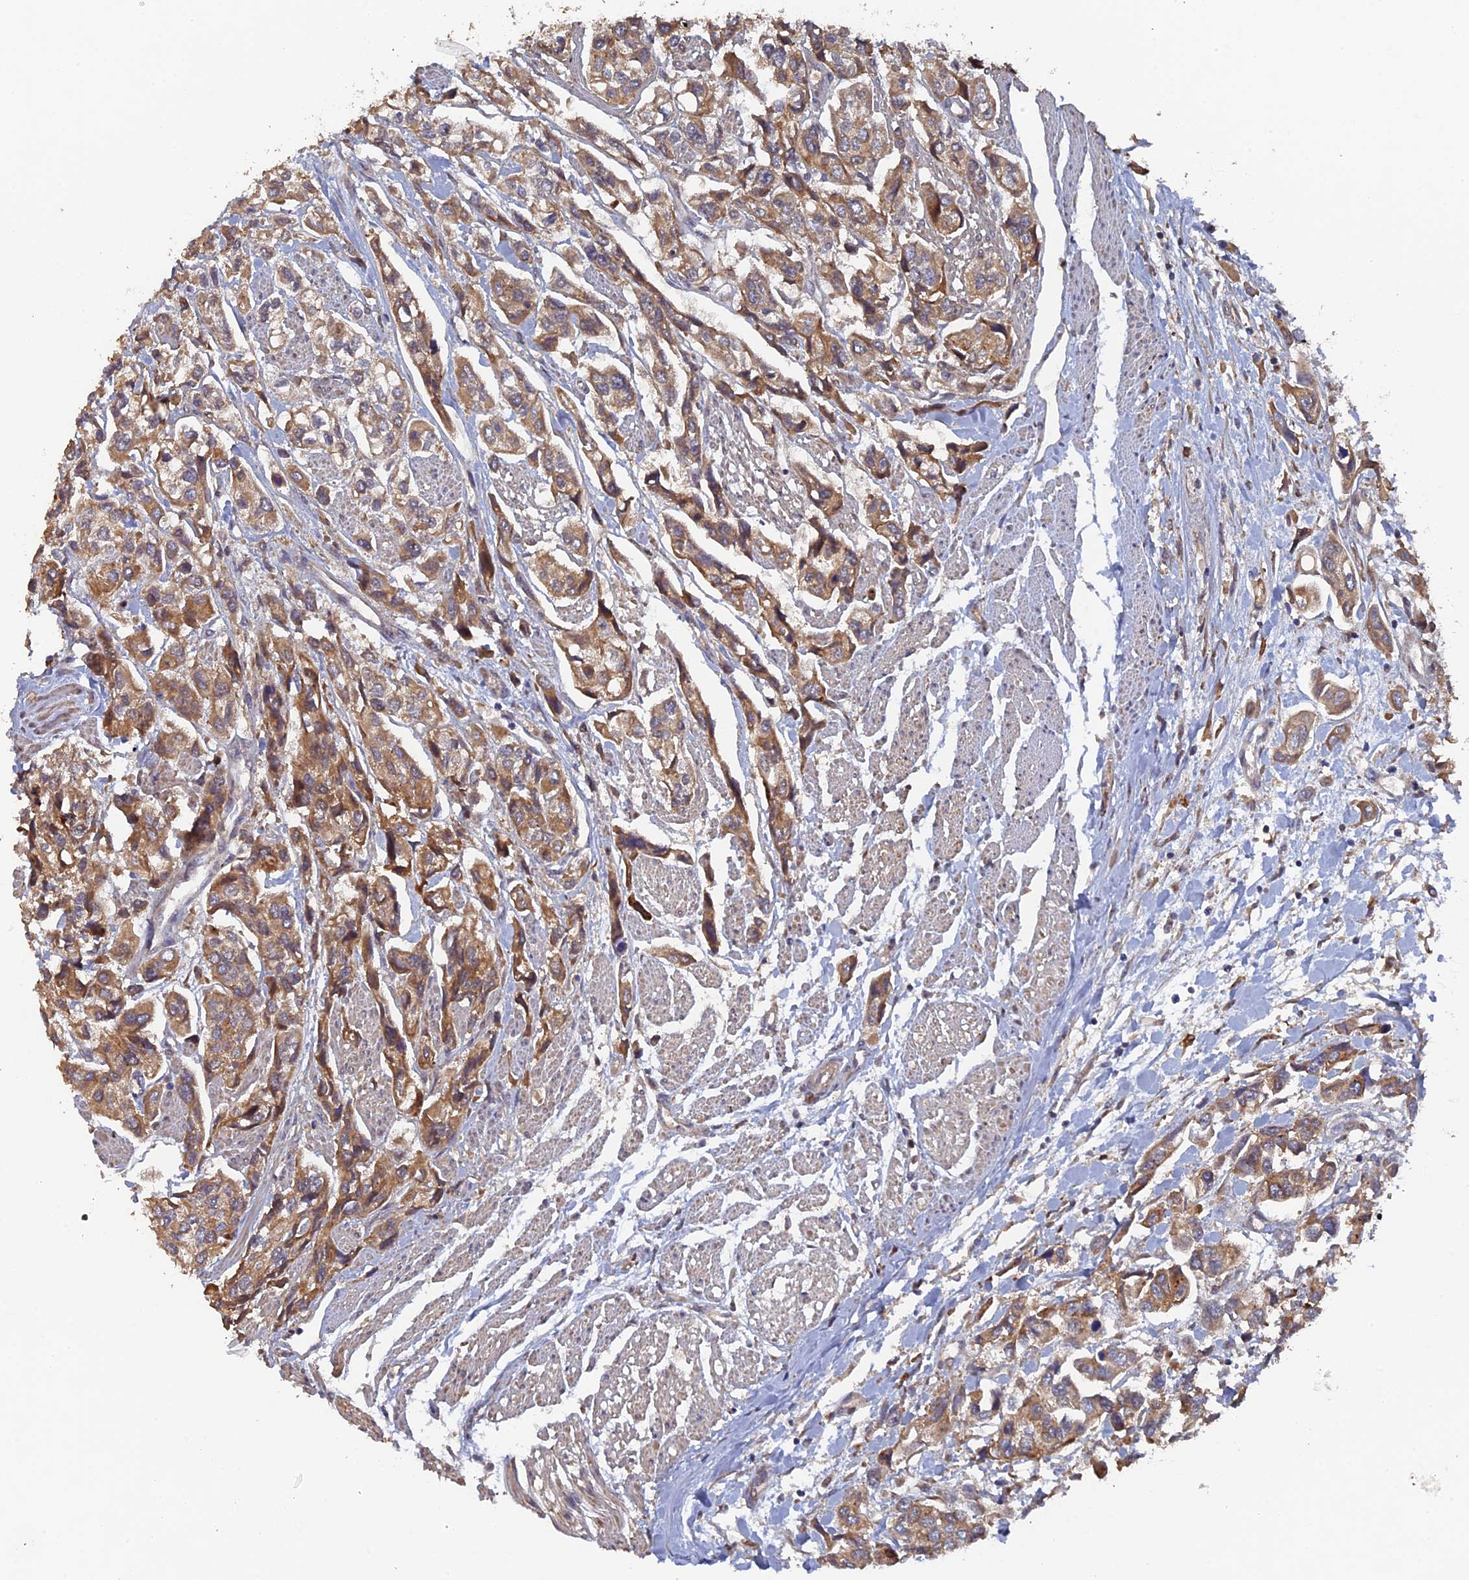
{"staining": {"intensity": "moderate", "quantity": ">75%", "location": "cytoplasmic/membranous"}, "tissue": "urothelial cancer", "cell_type": "Tumor cells", "image_type": "cancer", "snomed": [{"axis": "morphology", "description": "Urothelial carcinoma, High grade"}, {"axis": "topography", "description": "Urinary bladder"}], "caption": "Urothelial carcinoma (high-grade) stained with a brown dye demonstrates moderate cytoplasmic/membranous positive staining in approximately >75% of tumor cells.", "gene": "VPS37C", "patient": {"sex": "male", "age": 67}}